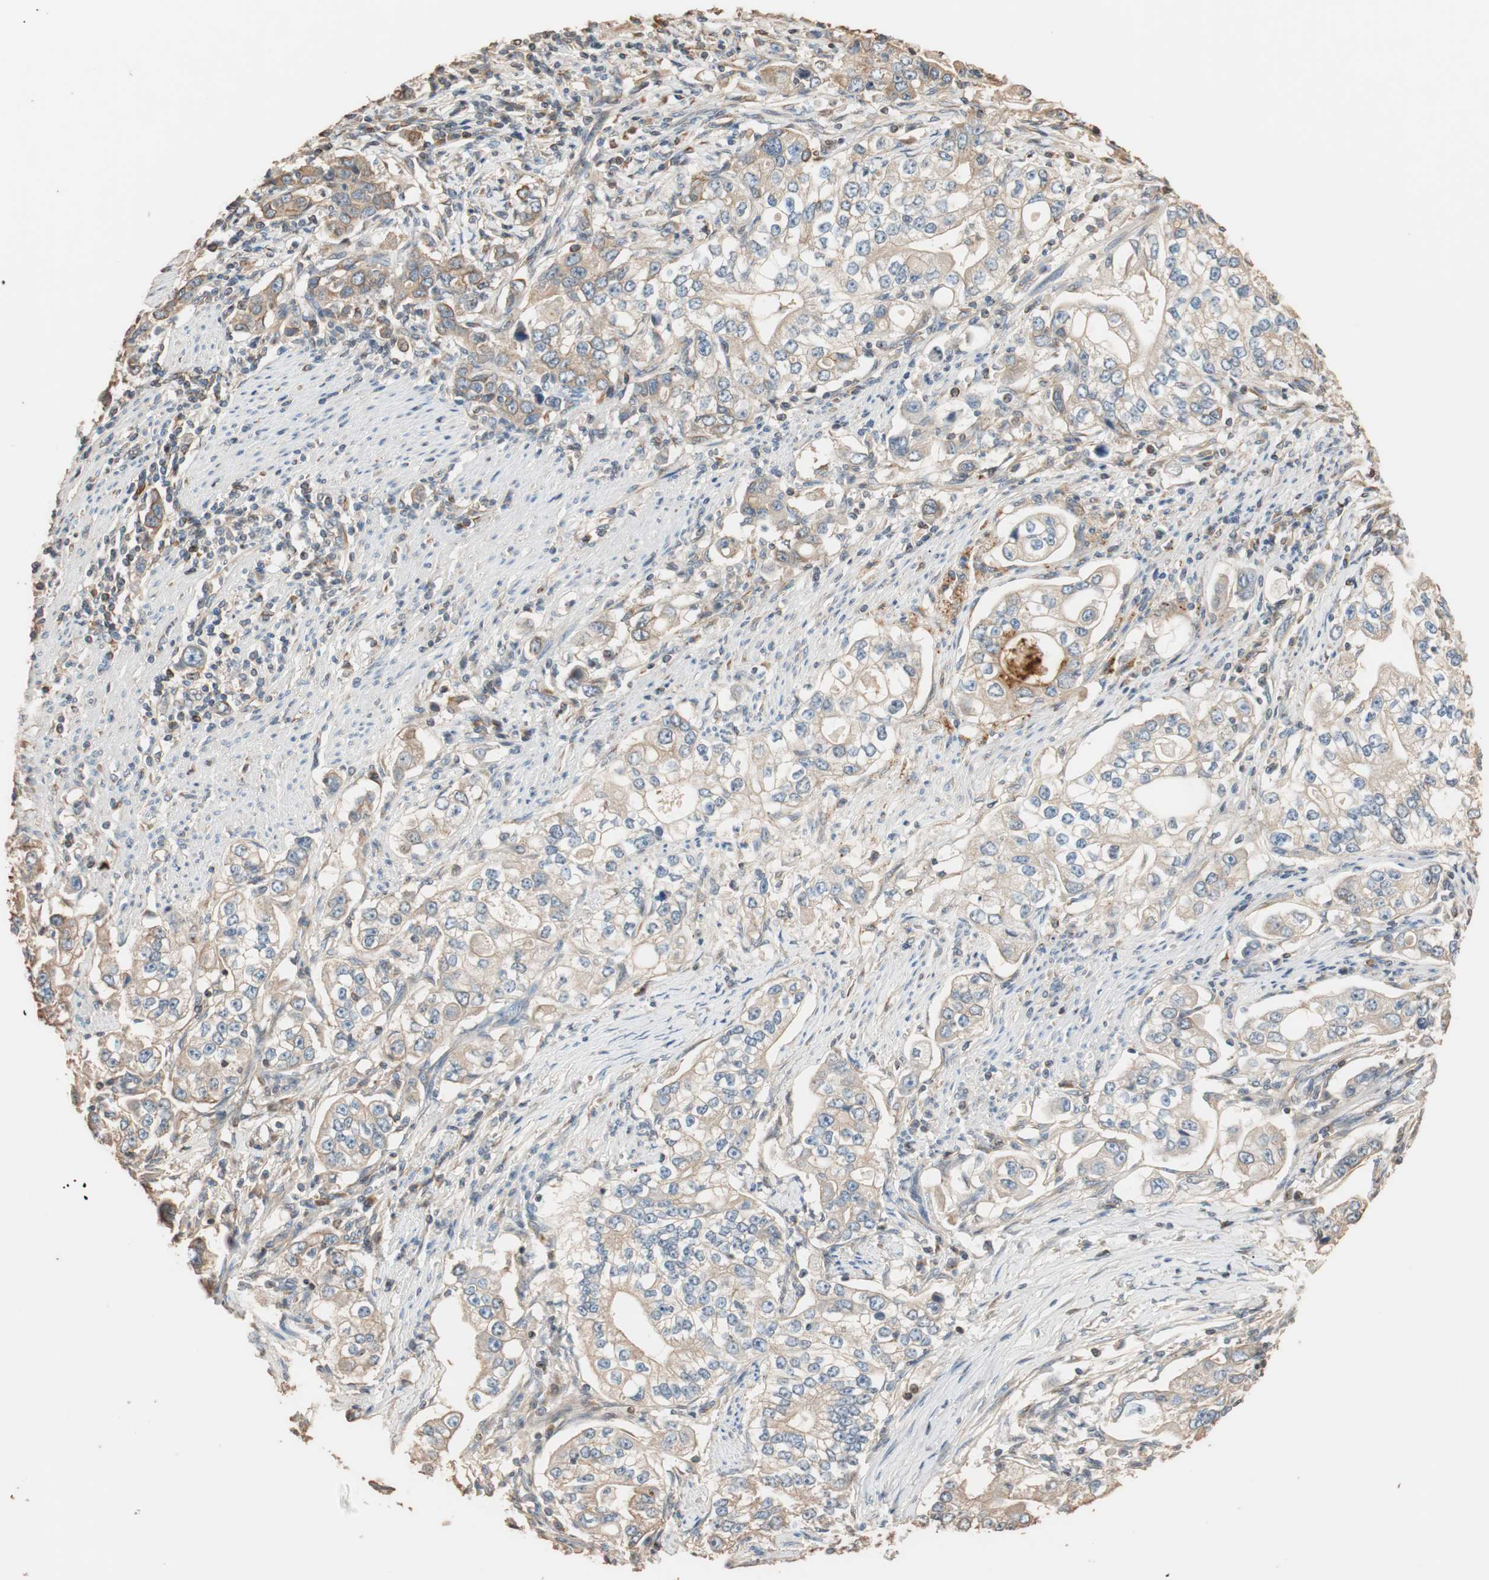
{"staining": {"intensity": "moderate", "quantity": "25%-75%", "location": "cytoplasmic/membranous"}, "tissue": "stomach cancer", "cell_type": "Tumor cells", "image_type": "cancer", "snomed": [{"axis": "morphology", "description": "Adenocarcinoma, NOS"}, {"axis": "topography", "description": "Stomach, lower"}], "caption": "Immunohistochemical staining of stomach cancer (adenocarcinoma) shows moderate cytoplasmic/membranous protein positivity in approximately 25%-75% of tumor cells.", "gene": "TUBB", "patient": {"sex": "female", "age": 72}}